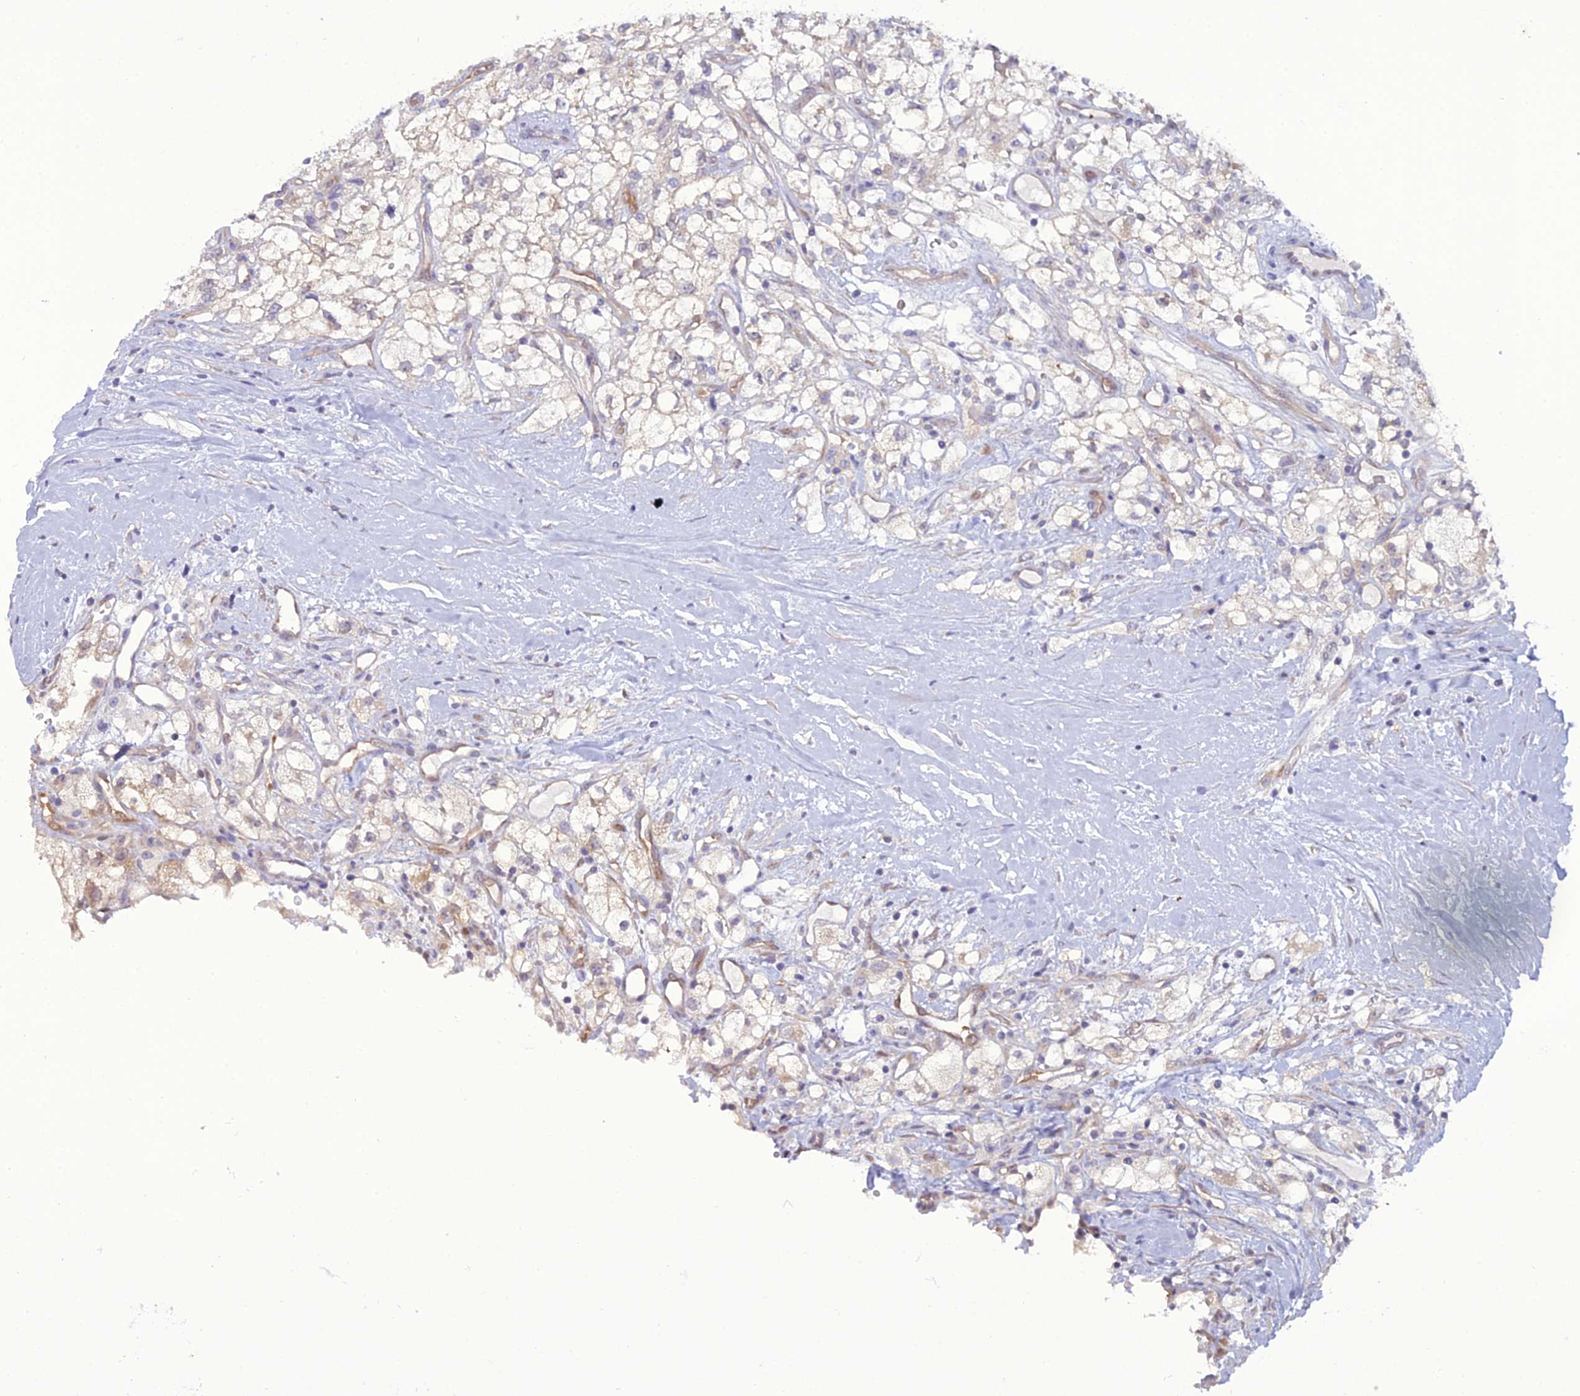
{"staining": {"intensity": "weak", "quantity": "<25%", "location": "cytoplasmic/membranous"}, "tissue": "renal cancer", "cell_type": "Tumor cells", "image_type": "cancer", "snomed": [{"axis": "morphology", "description": "Adenocarcinoma, NOS"}, {"axis": "topography", "description": "Kidney"}], "caption": "DAB immunohistochemical staining of human renal cancer reveals no significant staining in tumor cells. (Brightfield microscopy of DAB immunohistochemistry (IHC) at high magnification).", "gene": "GNPNAT1", "patient": {"sex": "male", "age": 59}}